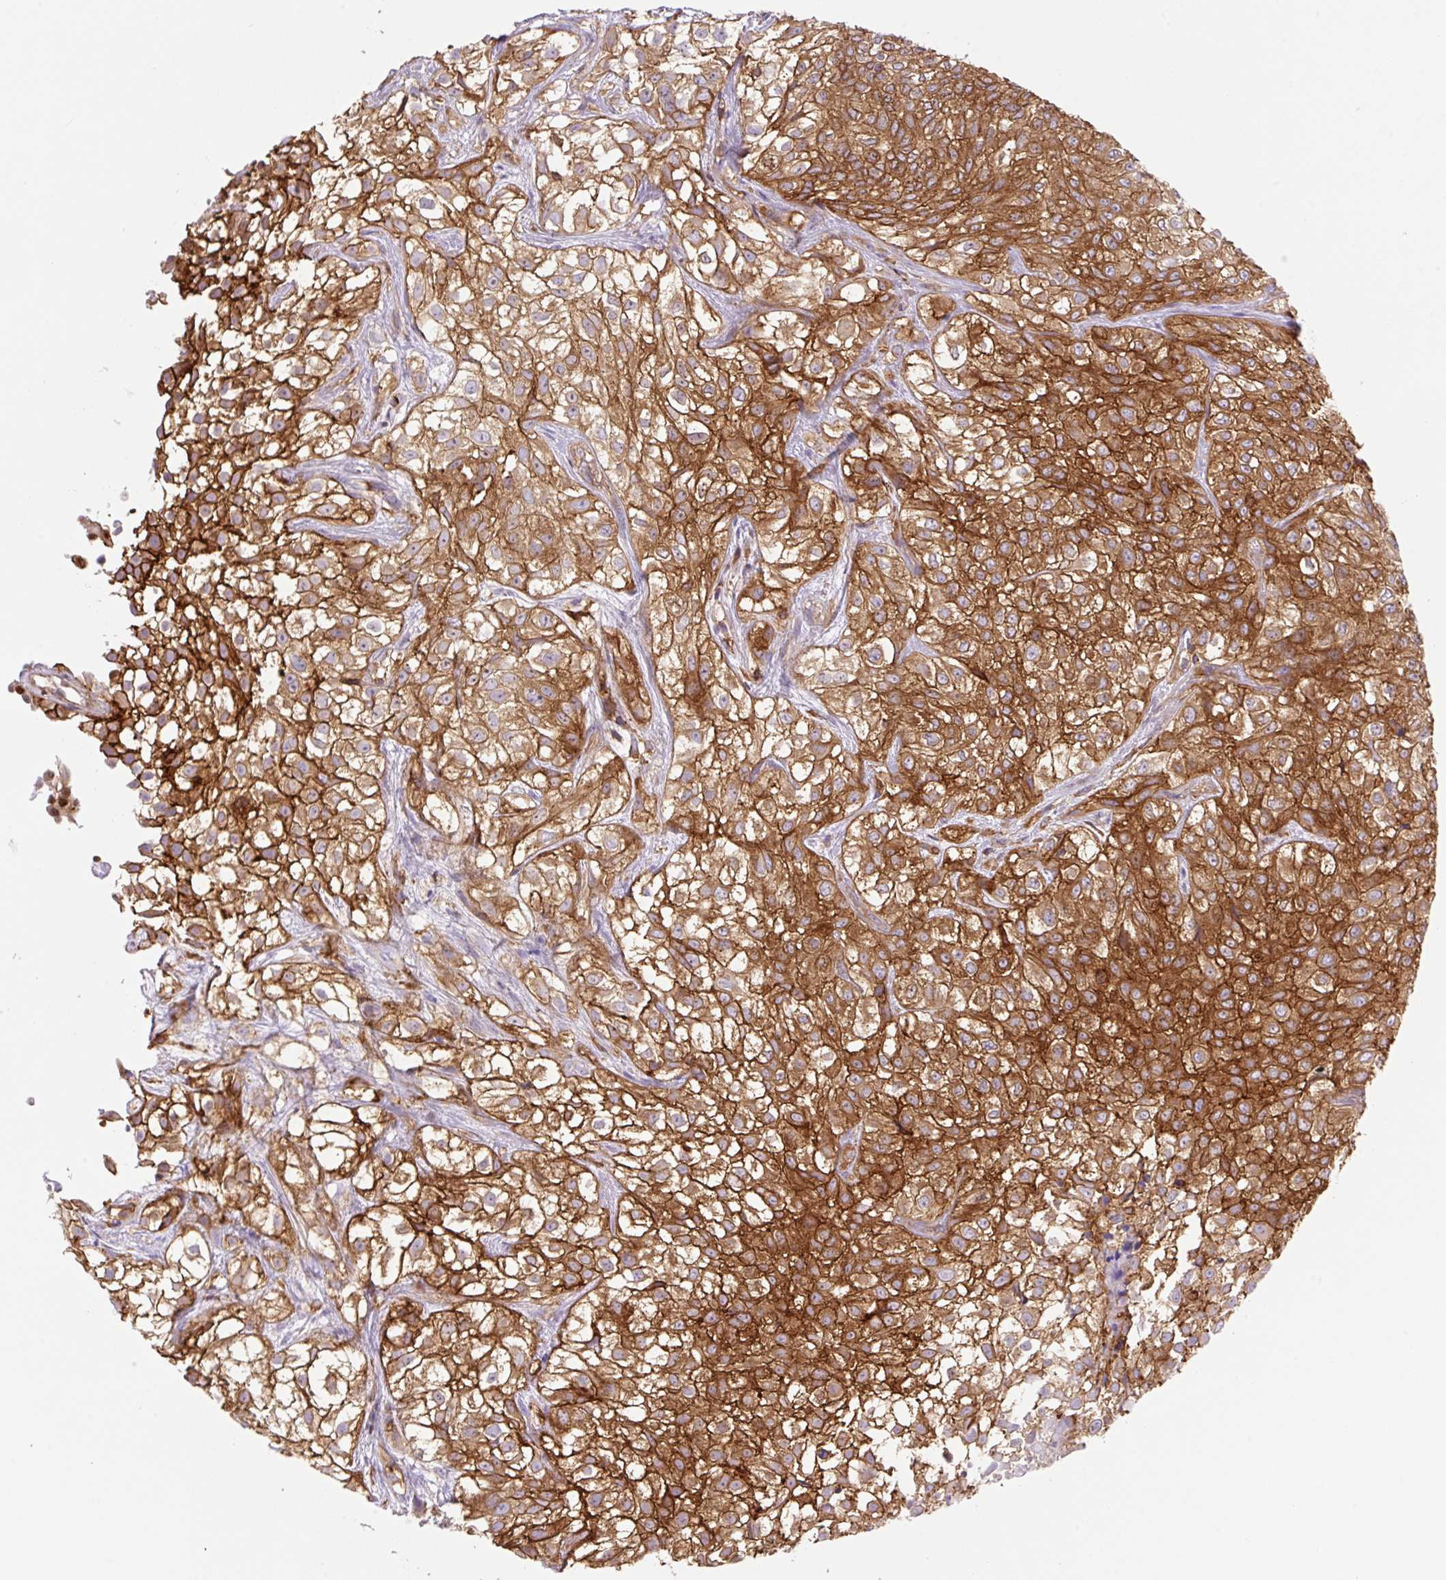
{"staining": {"intensity": "strong", "quantity": ">75%", "location": "cytoplasmic/membranous"}, "tissue": "urothelial cancer", "cell_type": "Tumor cells", "image_type": "cancer", "snomed": [{"axis": "morphology", "description": "Urothelial carcinoma, High grade"}, {"axis": "topography", "description": "Urinary bladder"}], "caption": "Brown immunohistochemical staining in human urothelial cancer reveals strong cytoplasmic/membranous positivity in about >75% of tumor cells.", "gene": "DNM2", "patient": {"sex": "male", "age": 56}}